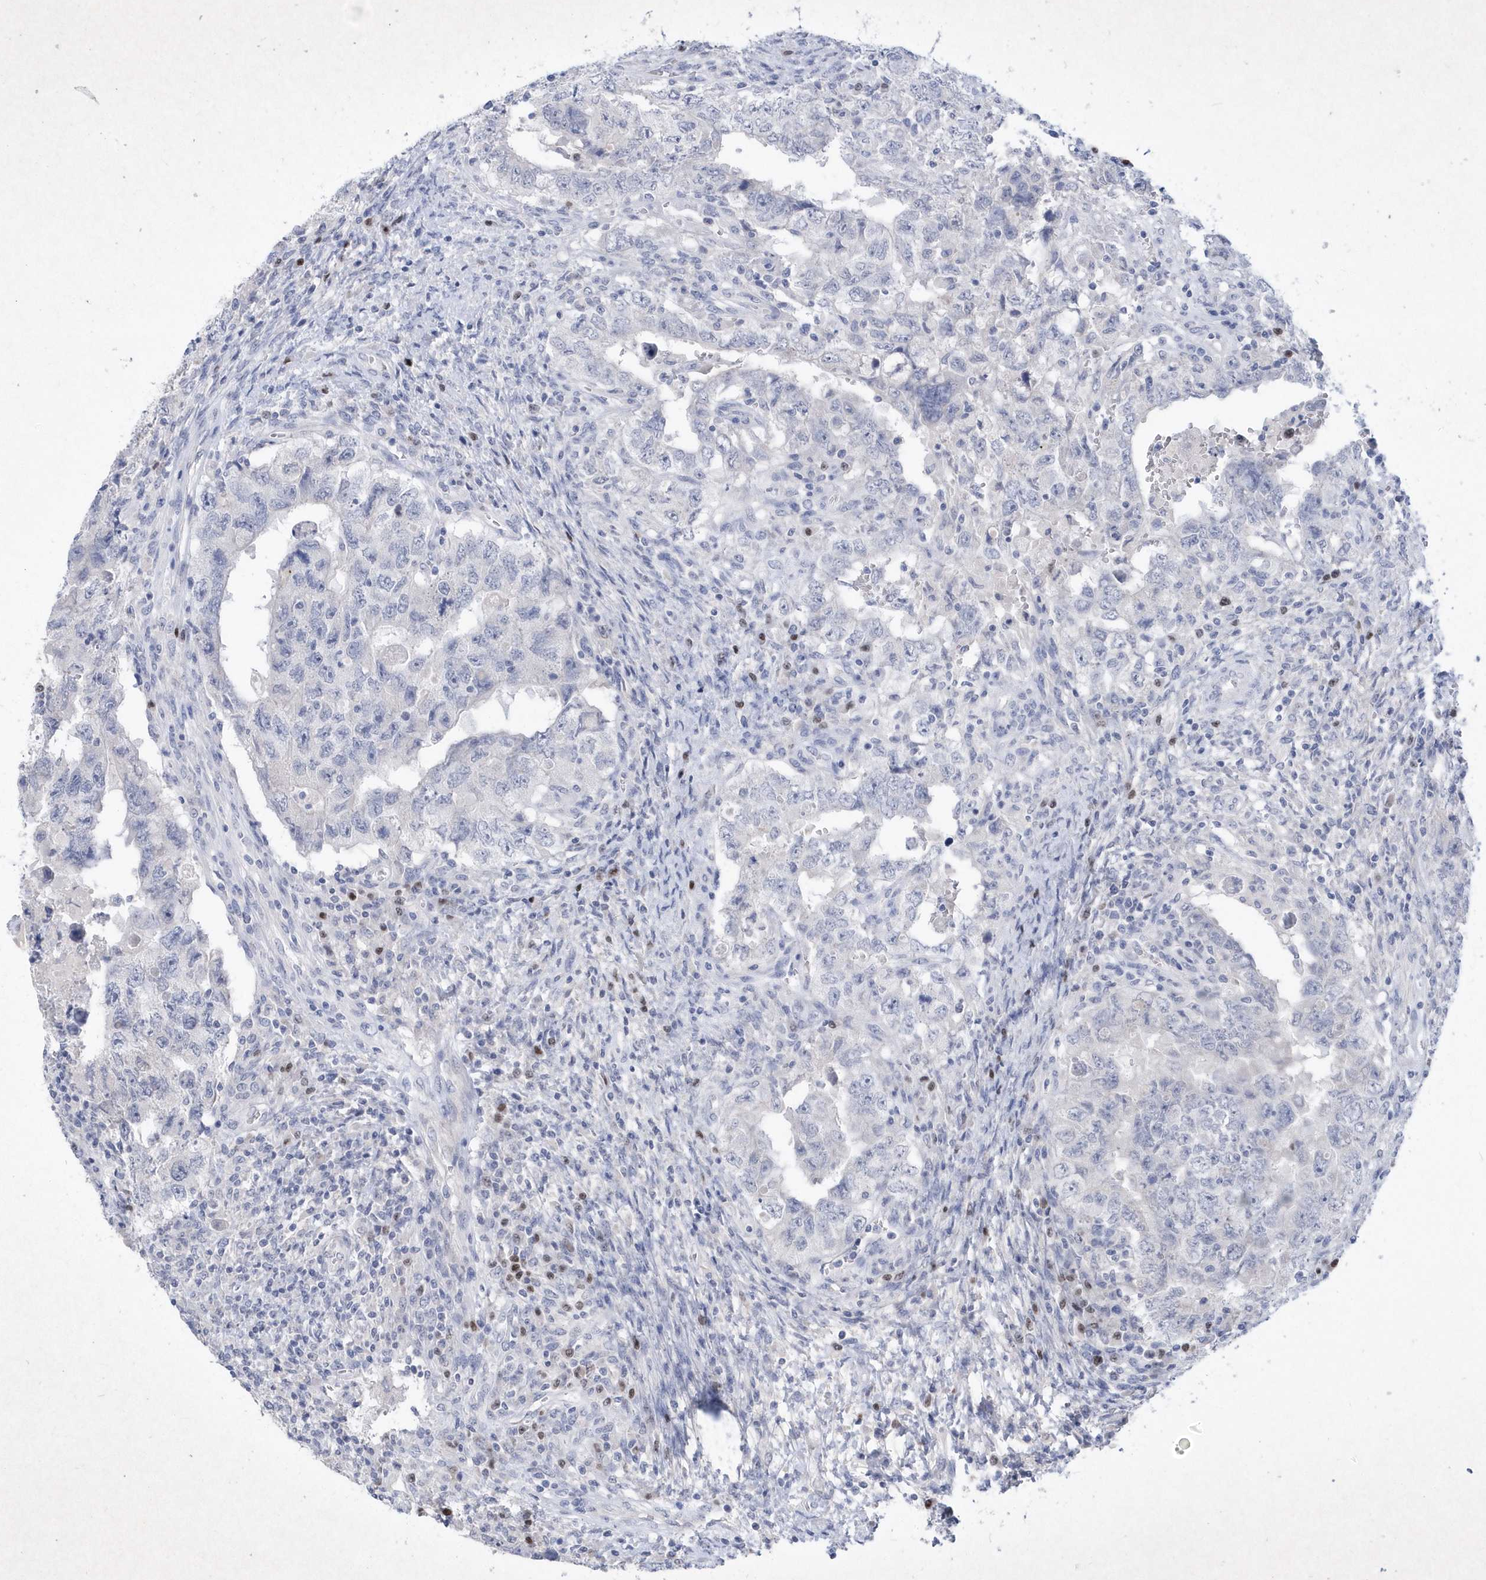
{"staining": {"intensity": "negative", "quantity": "none", "location": "none"}, "tissue": "testis cancer", "cell_type": "Tumor cells", "image_type": "cancer", "snomed": [{"axis": "morphology", "description": "Carcinoma, Embryonal, NOS"}, {"axis": "topography", "description": "Testis"}], "caption": "A high-resolution image shows immunohistochemistry staining of testis cancer, which displays no significant positivity in tumor cells.", "gene": "BHLHA15", "patient": {"sex": "male", "age": 26}}